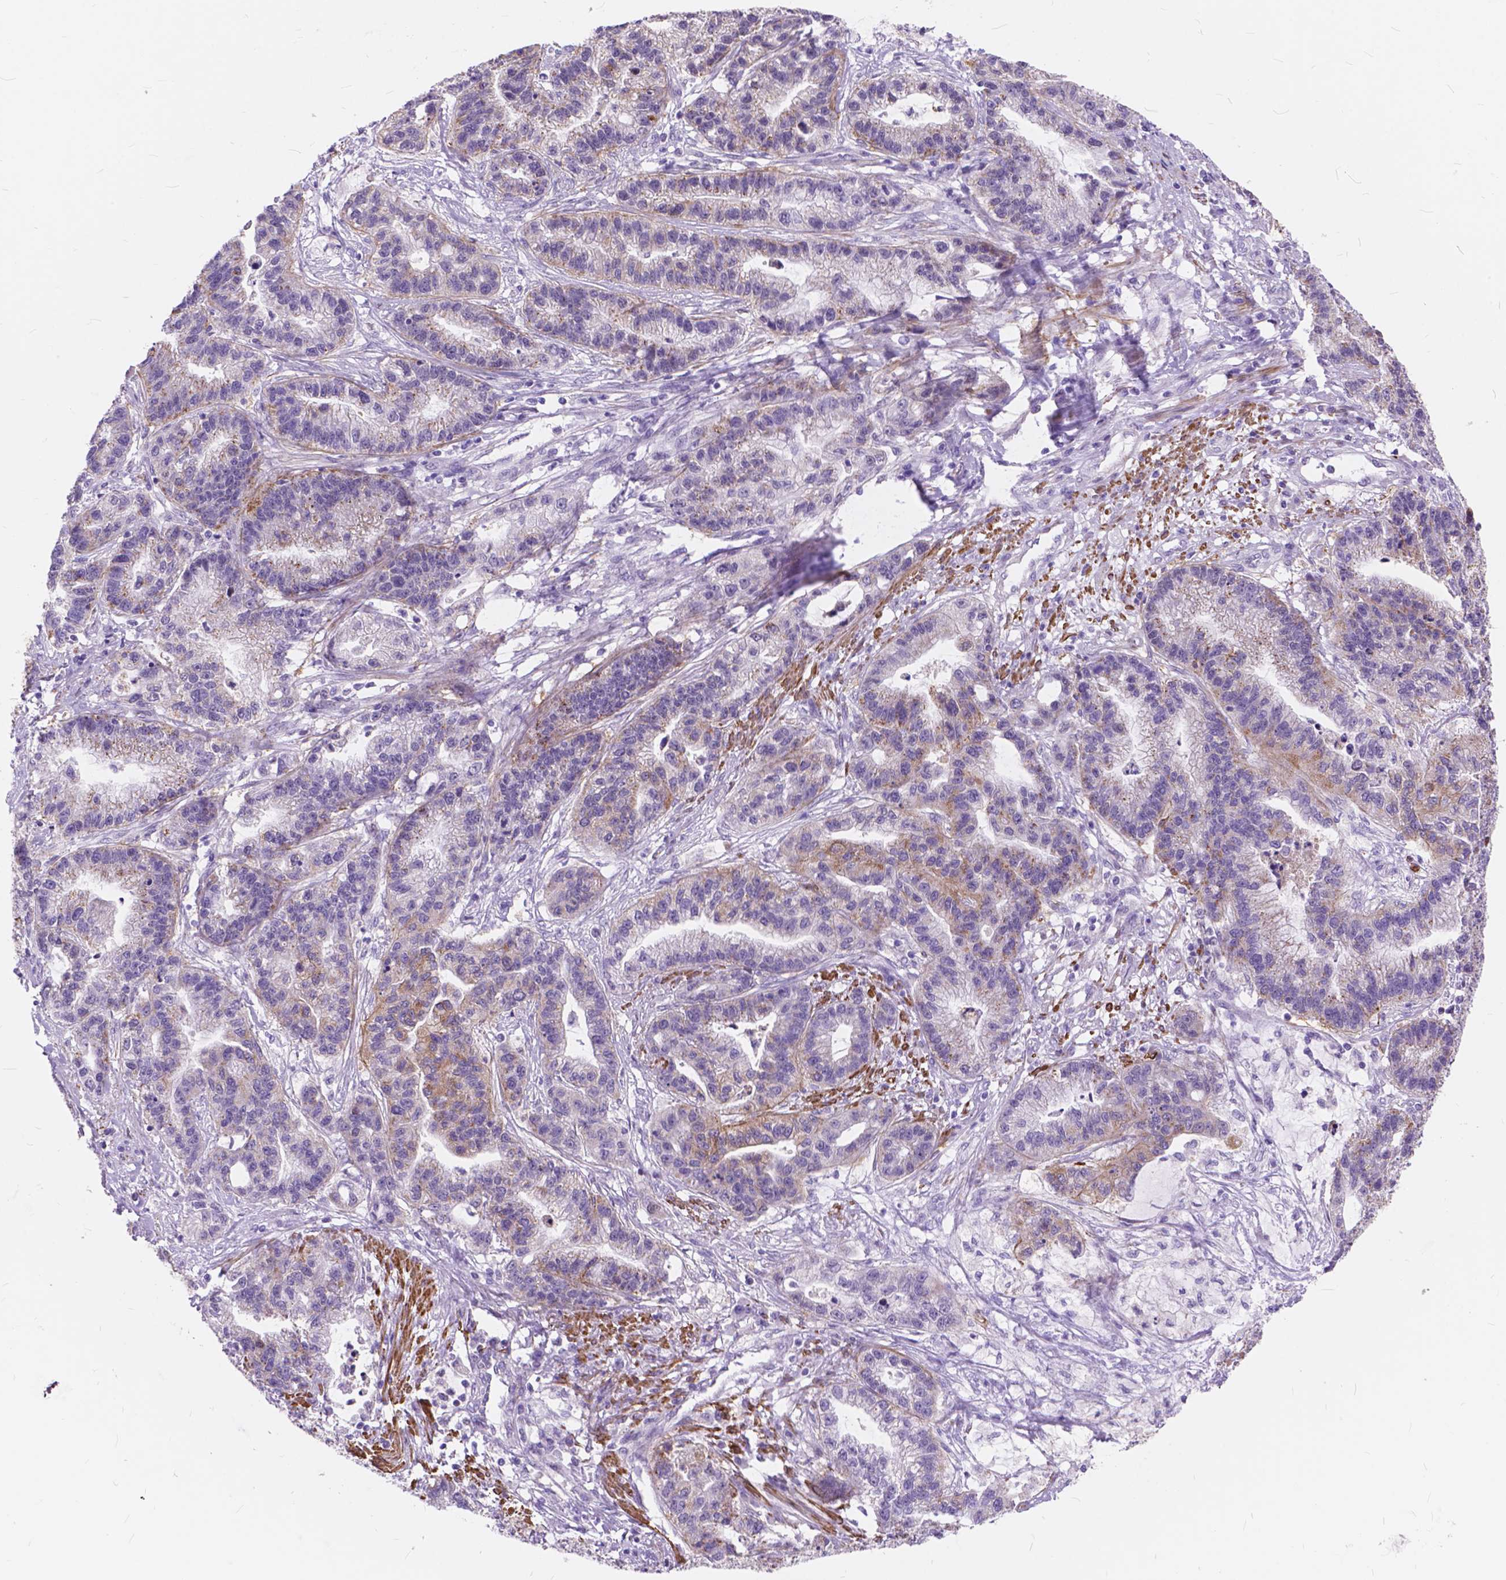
{"staining": {"intensity": "moderate", "quantity": "25%-75%", "location": "cytoplasmic/membranous"}, "tissue": "stomach cancer", "cell_type": "Tumor cells", "image_type": "cancer", "snomed": [{"axis": "morphology", "description": "Adenocarcinoma, NOS"}, {"axis": "topography", "description": "Stomach"}], "caption": "Immunohistochemical staining of adenocarcinoma (stomach) reveals moderate cytoplasmic/membranous protein expression in about 25%-75% of tumor cells.", "gene": "MAN2C1", "patient": {"sex": "male", "age": 83}}